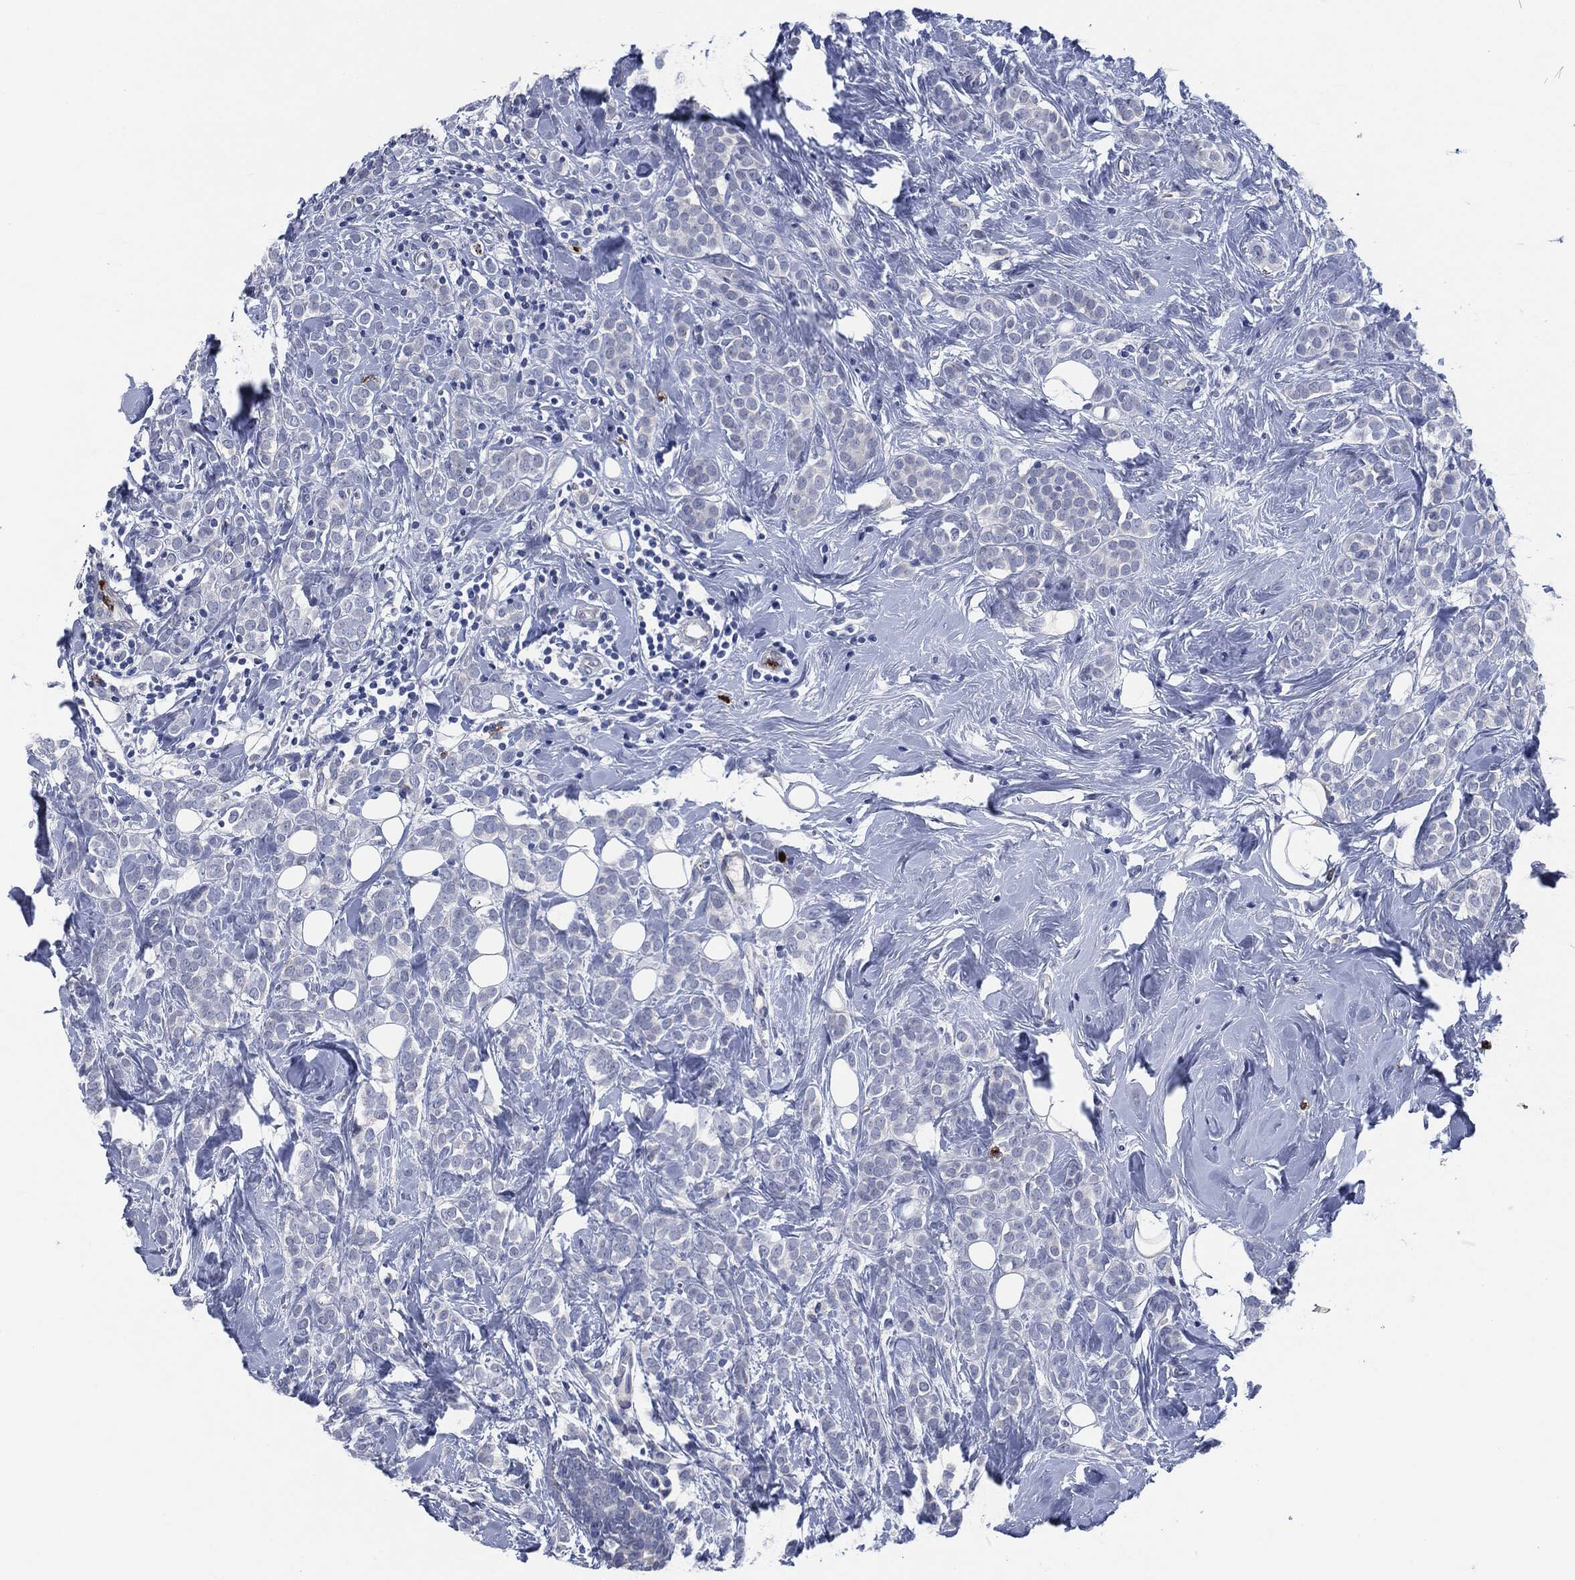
{"staining": {"intensity": "negative", "quantity": "none", "location": "none"}, "tissue": "breast cancer", "cell_type": "Tumor cells", "image_type": "cancer", "snomed": [{"axis": "morphology", "description": "Lobular carcinoma"}, {"axis": "topography", "description": "Breast"}], "caption": "Lobular carcinoma (breast) stained for a protein using IHC displays no staining tumor cells.", "gene": "MPO", "patient": {"sex": "female", "age": 49}}